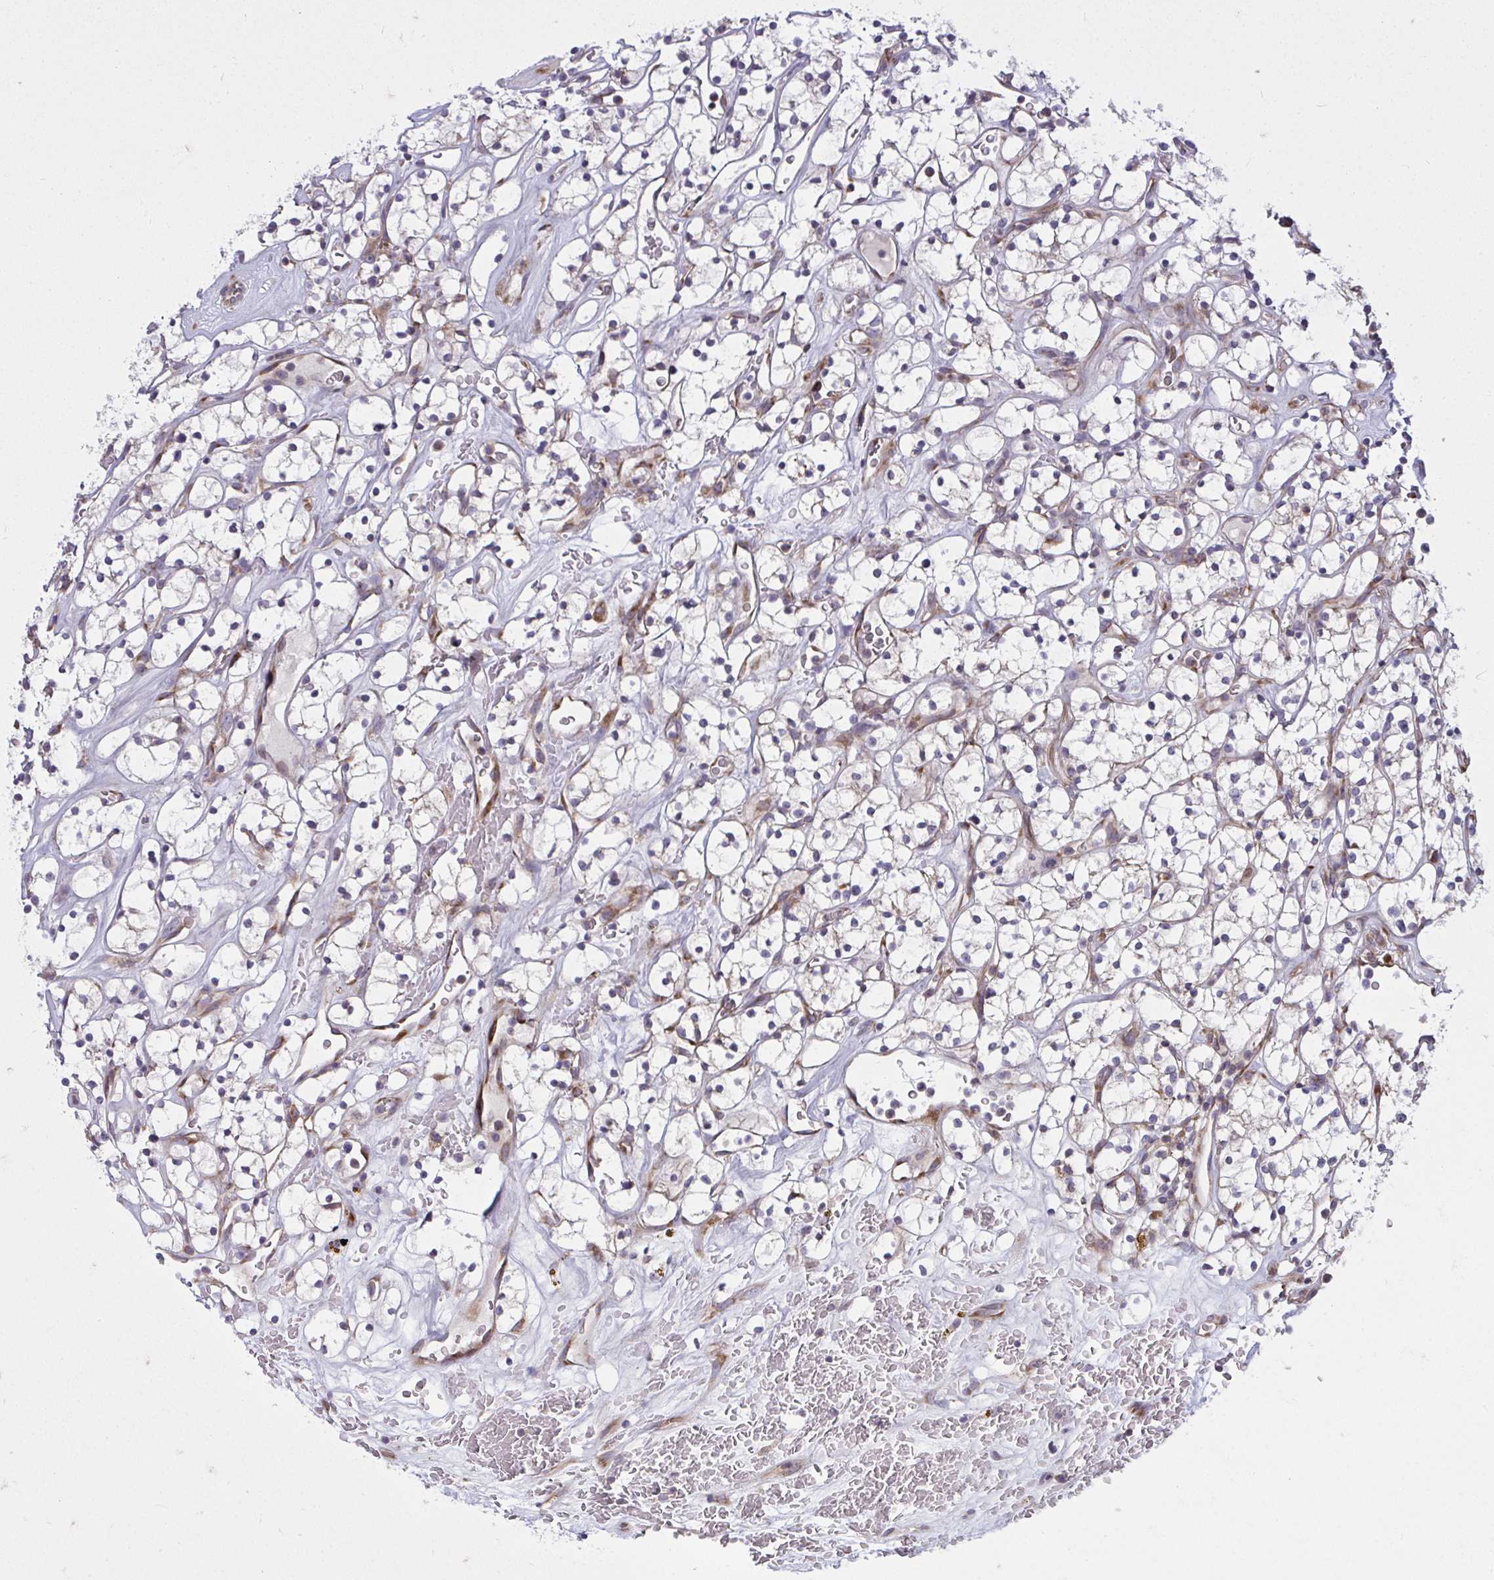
{"staining": {"intensity": "negative", "quantity": "none", "location": "none"}, "tissue": "renal cancer", "cell_type": "Tumor cells", "image_type": "cancer", "snomed": [{"axis": "morphology", "description": "Adenocarcinoma, NOS"}, {"axis": "topography", "description": "Kidney"}], "caption": "Tumor cells are negative for brown protein staining in renal cancer.", "gene": "GFPT2", "patient": {"sex": "female", "age": 64}}